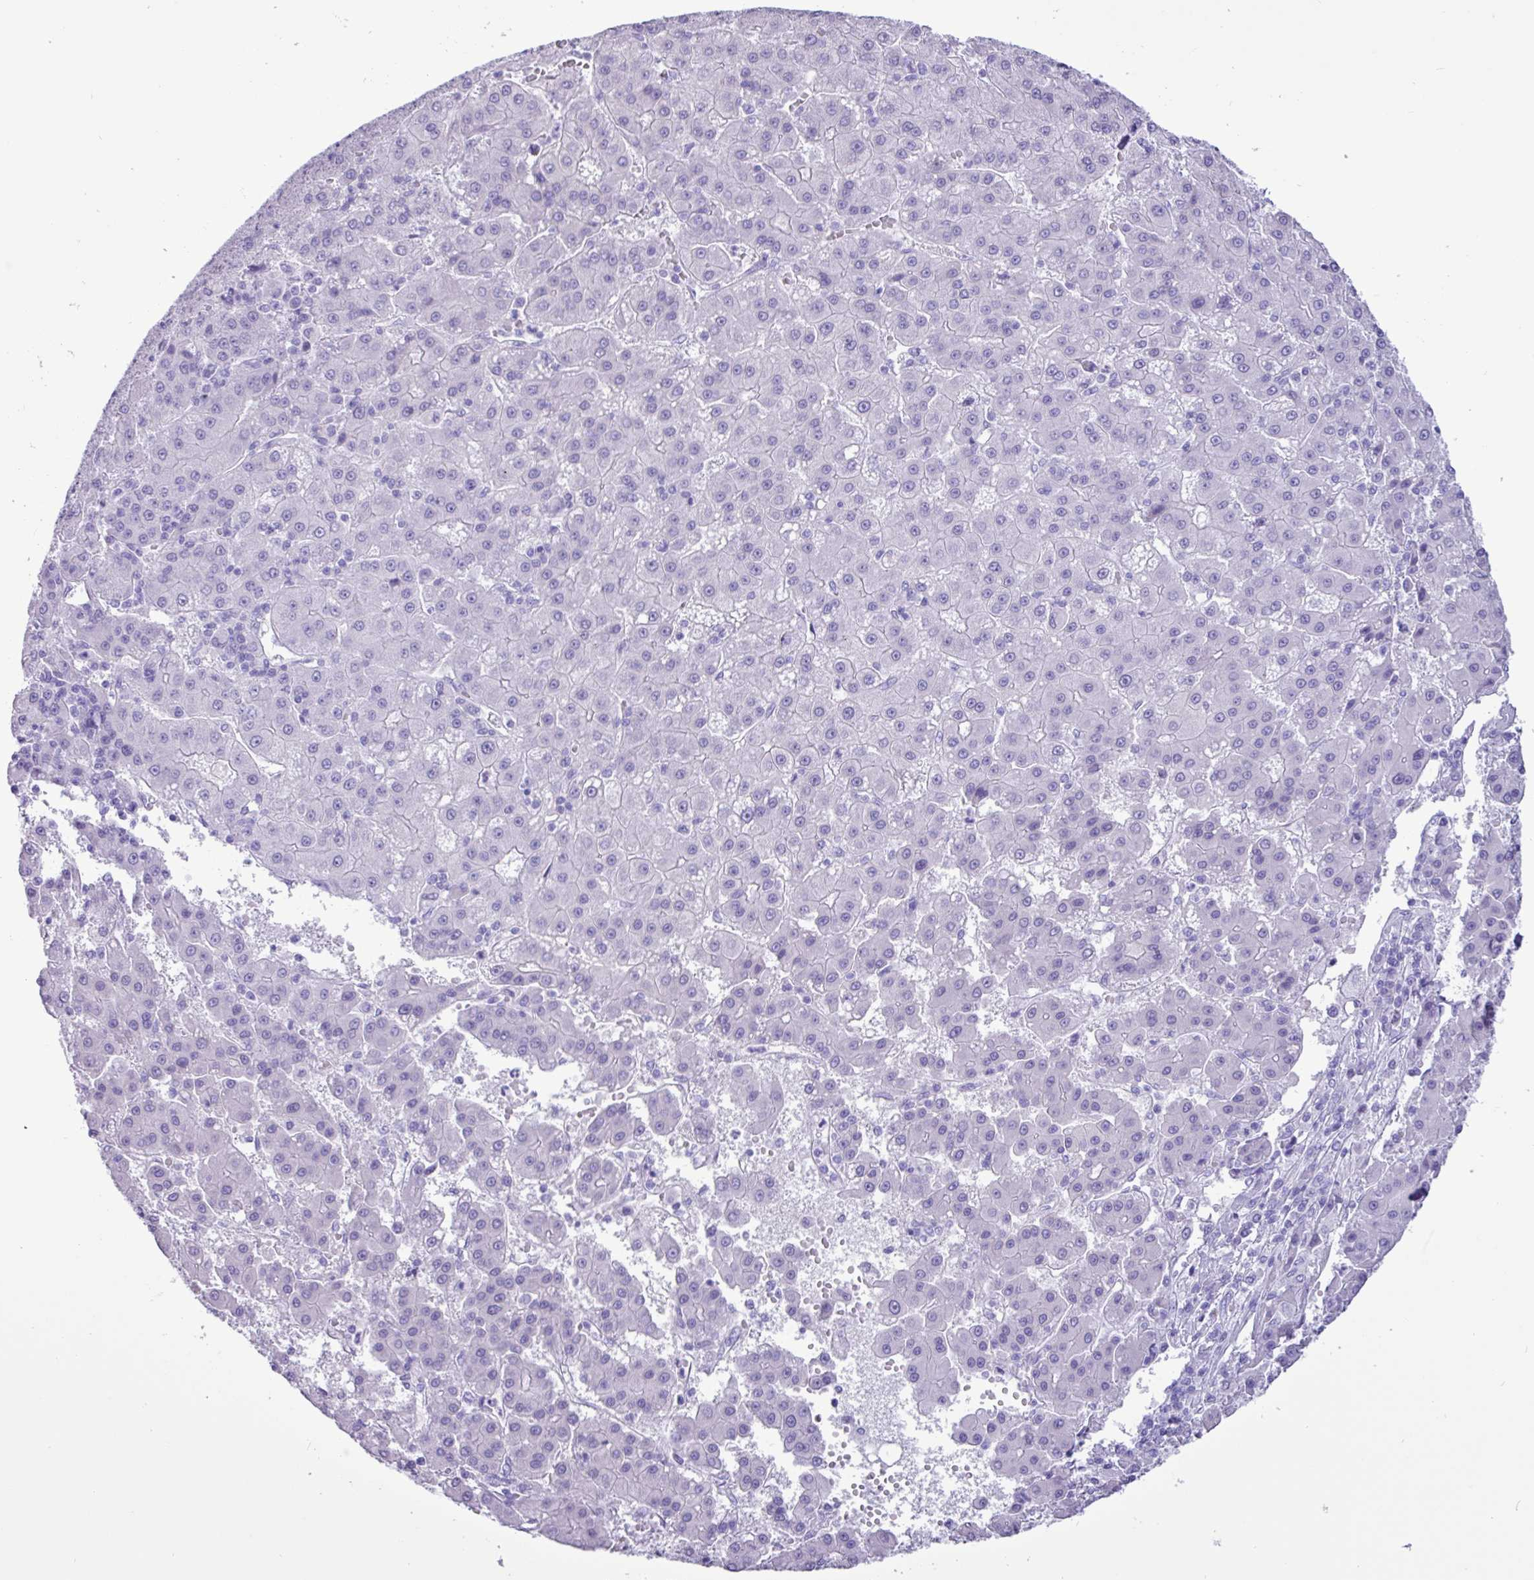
{"staining": {"intensity": "negative", "quantity": "none", "location": "none"}, "tissue": "liver cancer", "cell_type": "Tumor cells", "image_type": "cancer", "snomed": [{"axis": "morphology", "description": "Carcinoma, Hepatocellular, NOS"}, {"axis": "topography", "description": "Liver"}], "caption": "Immunohistochemistry image of neoplastic tissue: human liver cancer (hepatocellular carcinoma) stained with DAB (3,3'-diaminobenzidine) exhibits no significant protein positivity in tumor cells. (DAB (3,3'-diaminobenzidine) IHC visualized using brightfield microscopy, high magnification).", "gene": "CKMT2", "patient": {"sex": "male", "age": 76}}